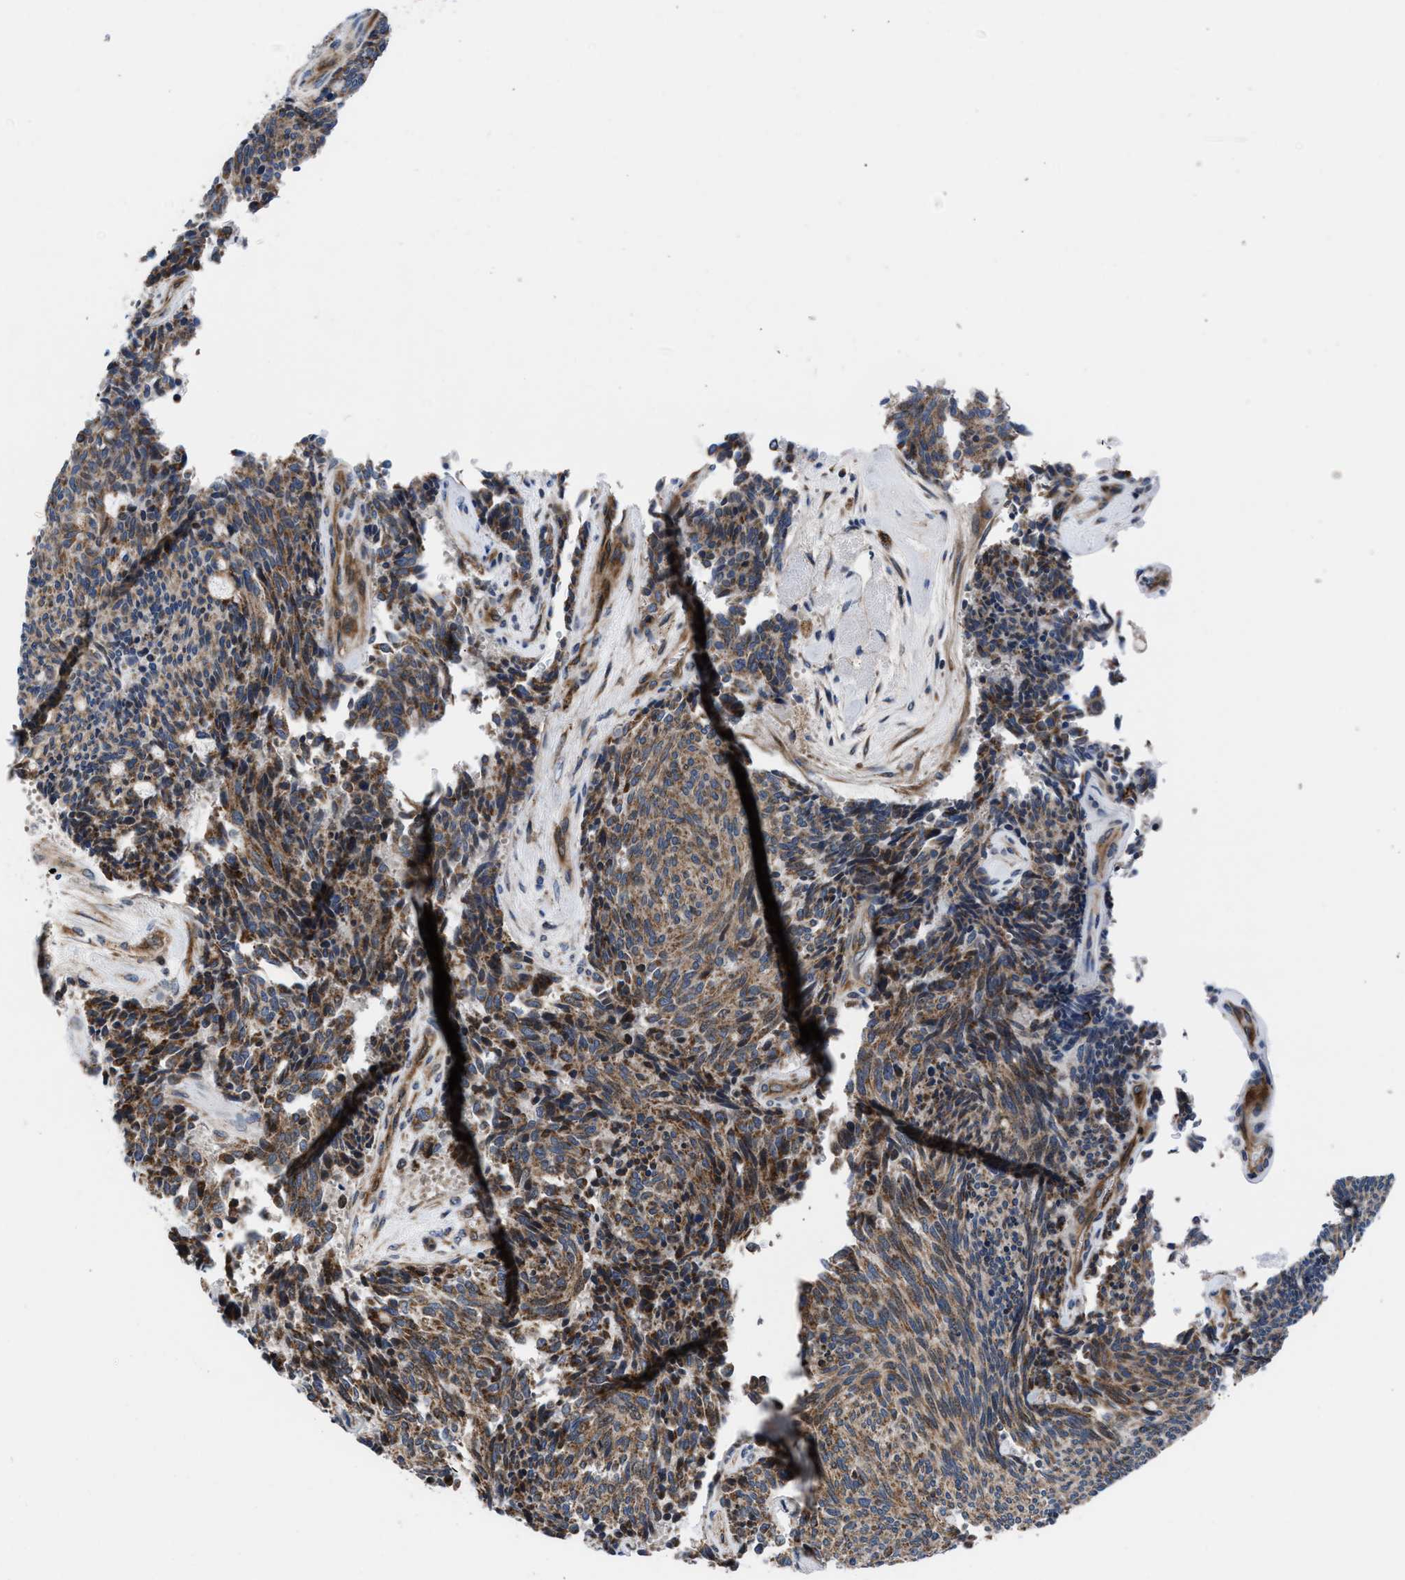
{"staining": {"intensity": "moderate", "quantity": ">75%", "location": "cytoplasmic/membranous"}, "tissue": "carcinoid", "cell_type": "Tumor cells", "image_type": "cancer", "snomed": [{"axis": "morphology", "description": "Carcinoid, malignant, NOS"}, {"axis": "topography", "description": "Pancreas"}], "caption": "Immunohistochemistry of human malignant carcinoid displays medium levels of moderate cytoplasmic/membranous positivity in approximately >75% of tumor cells. The protein of interest is shown in brown color, while the nuclei are stained blue.", "gene": "PRR15L", "patient": {"sex": "female", "age": 54}}